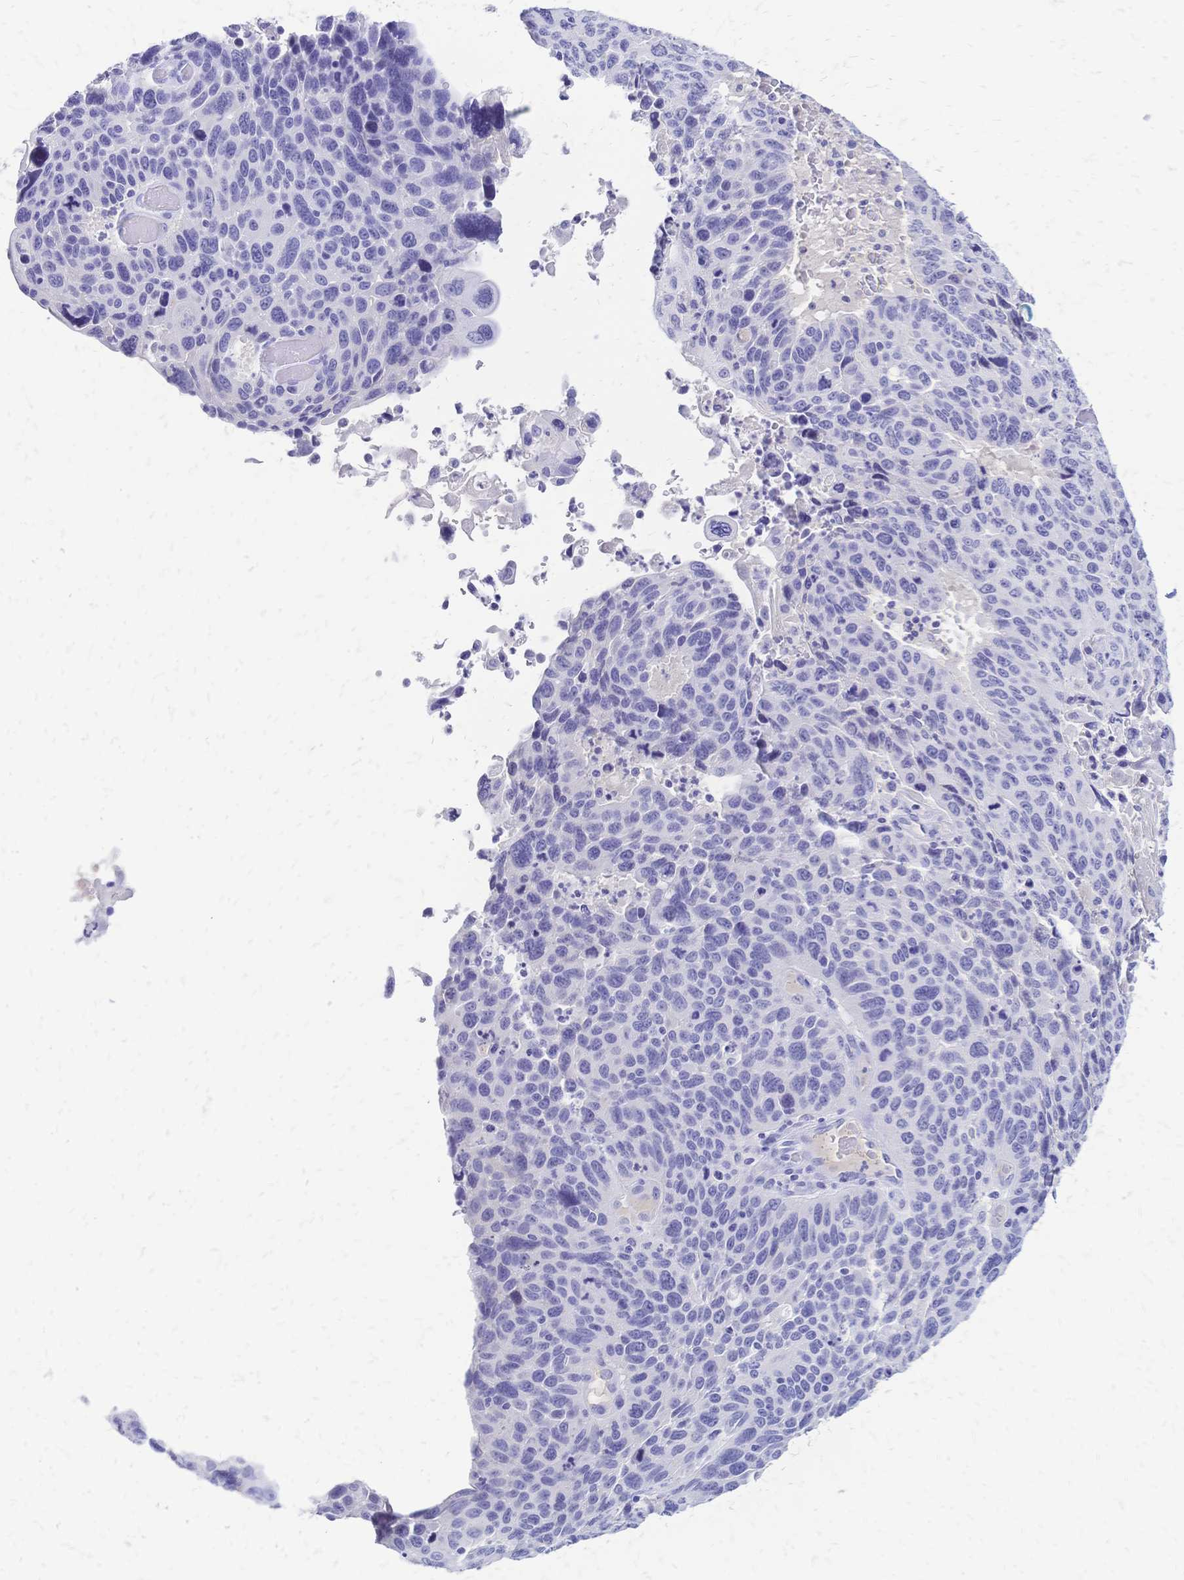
{"staining": {"intensity": "negative", "quantity": "none", "location": "none"}, "tissue": "lung cancer", "cell_type": "Tumor cells", "image_type": "cancer", "snomed": [{"axis": "morphology", "description": "Squamous cell carcinoma, NOS"}, {"axis": "topography", "description": "Lung"}], "caption": "The immunohistochemistry (IHC) histopathology image has no significant expression in tumor cells of lung cancer tissue. The staining is performed using DAB brown chromogen with nuclei counter-stained in using hematoxylin.", "gene": "FA2H", "patient": {"sex": "male", "age": 68}}